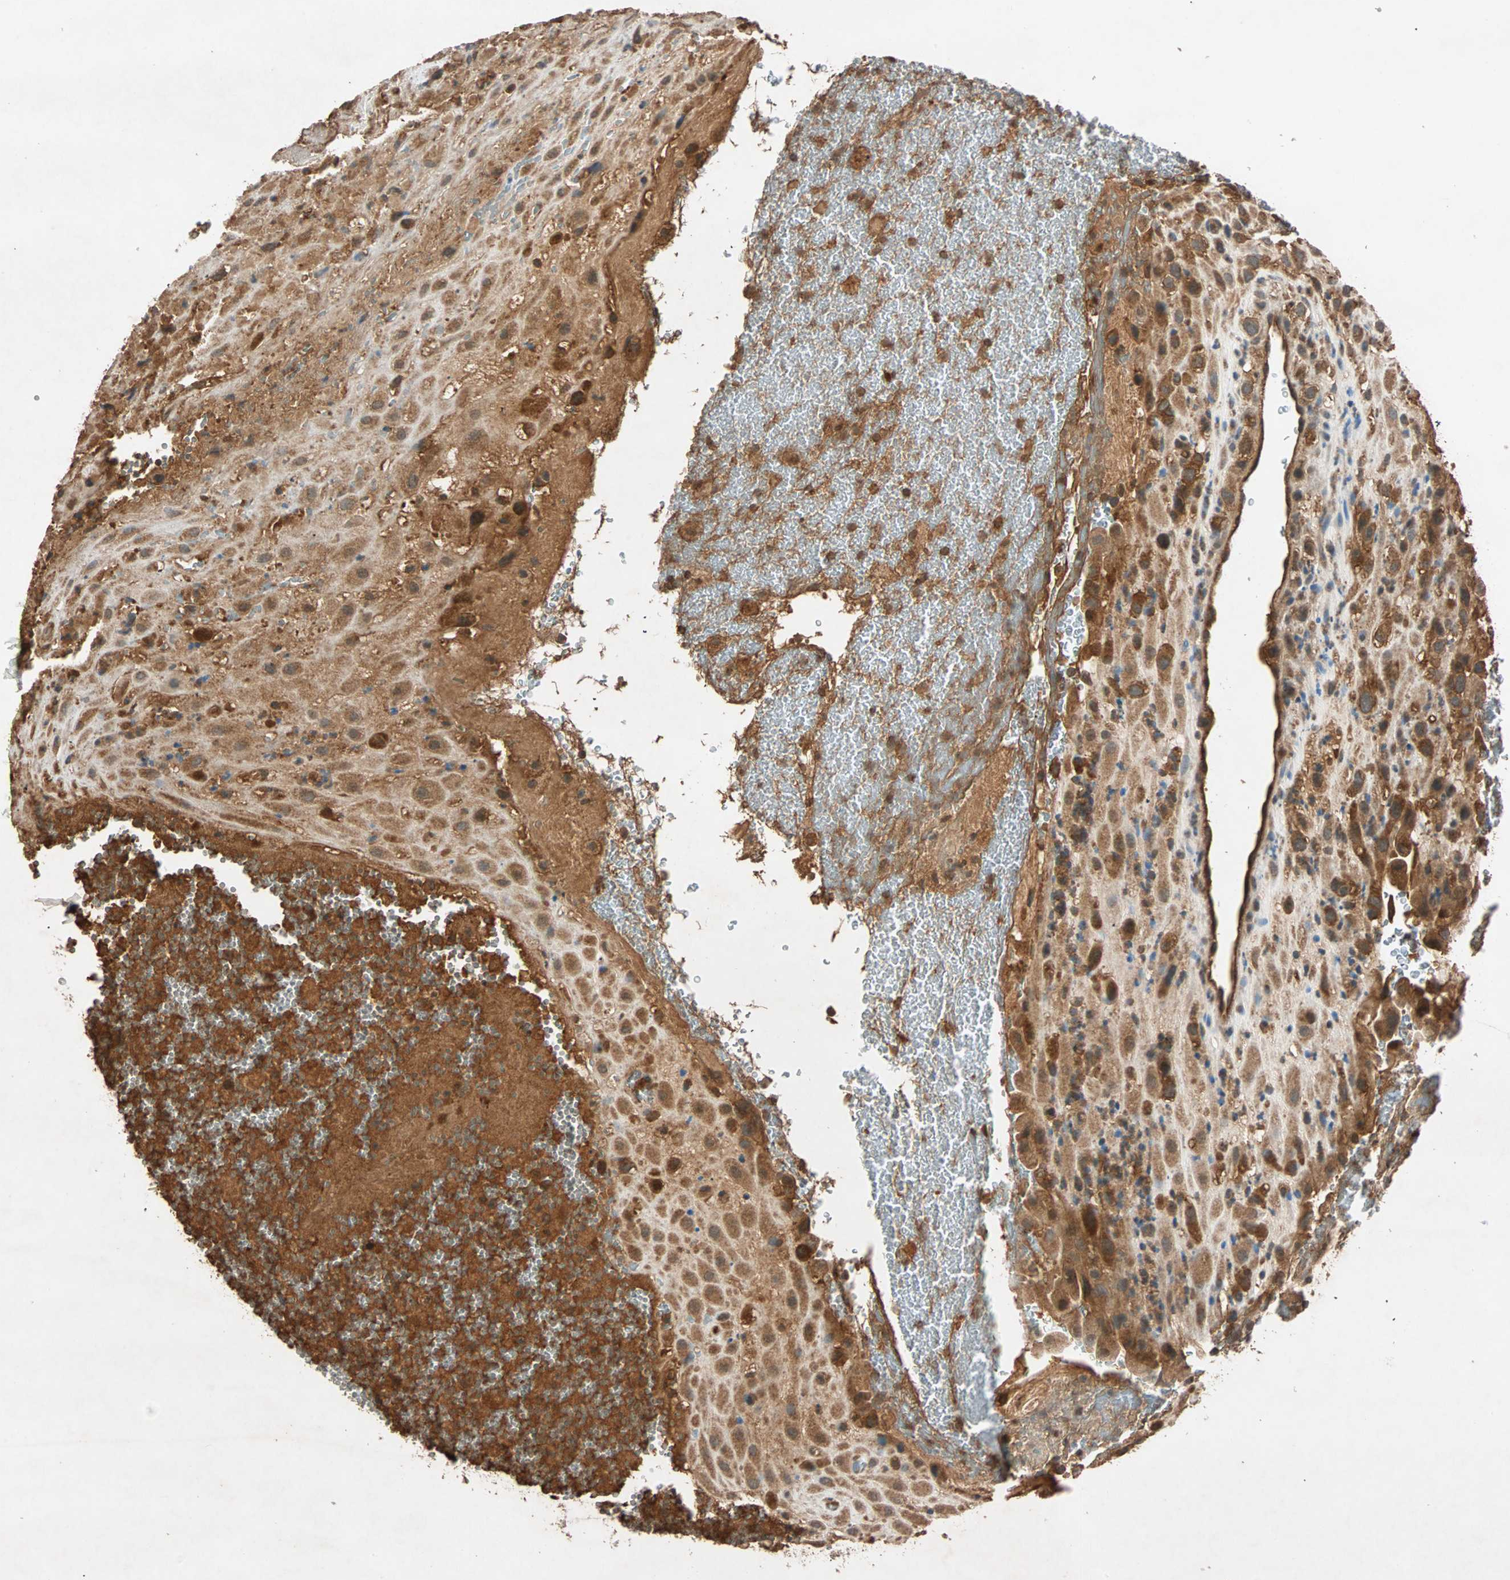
{"staining": {"intensity": "moderate", "quantity": ">75%", "location": "cytoplasmic/membranous"}, "tissue": "placenta", "cell_type": "Decidual cells", "image_type": "normal", "snomed": [{"axis": "morphology", "description": "Normal tissue, NOS"}, {"axis": "topography", "description": "Placenta"}], "caption": "Protein analysis of normal placenta displays moderate cytoplasmic/membranous positivity in about >75% of decidual cells.", "gene": "MAPK1", "patient": {"sex": "female", "age": 19}}